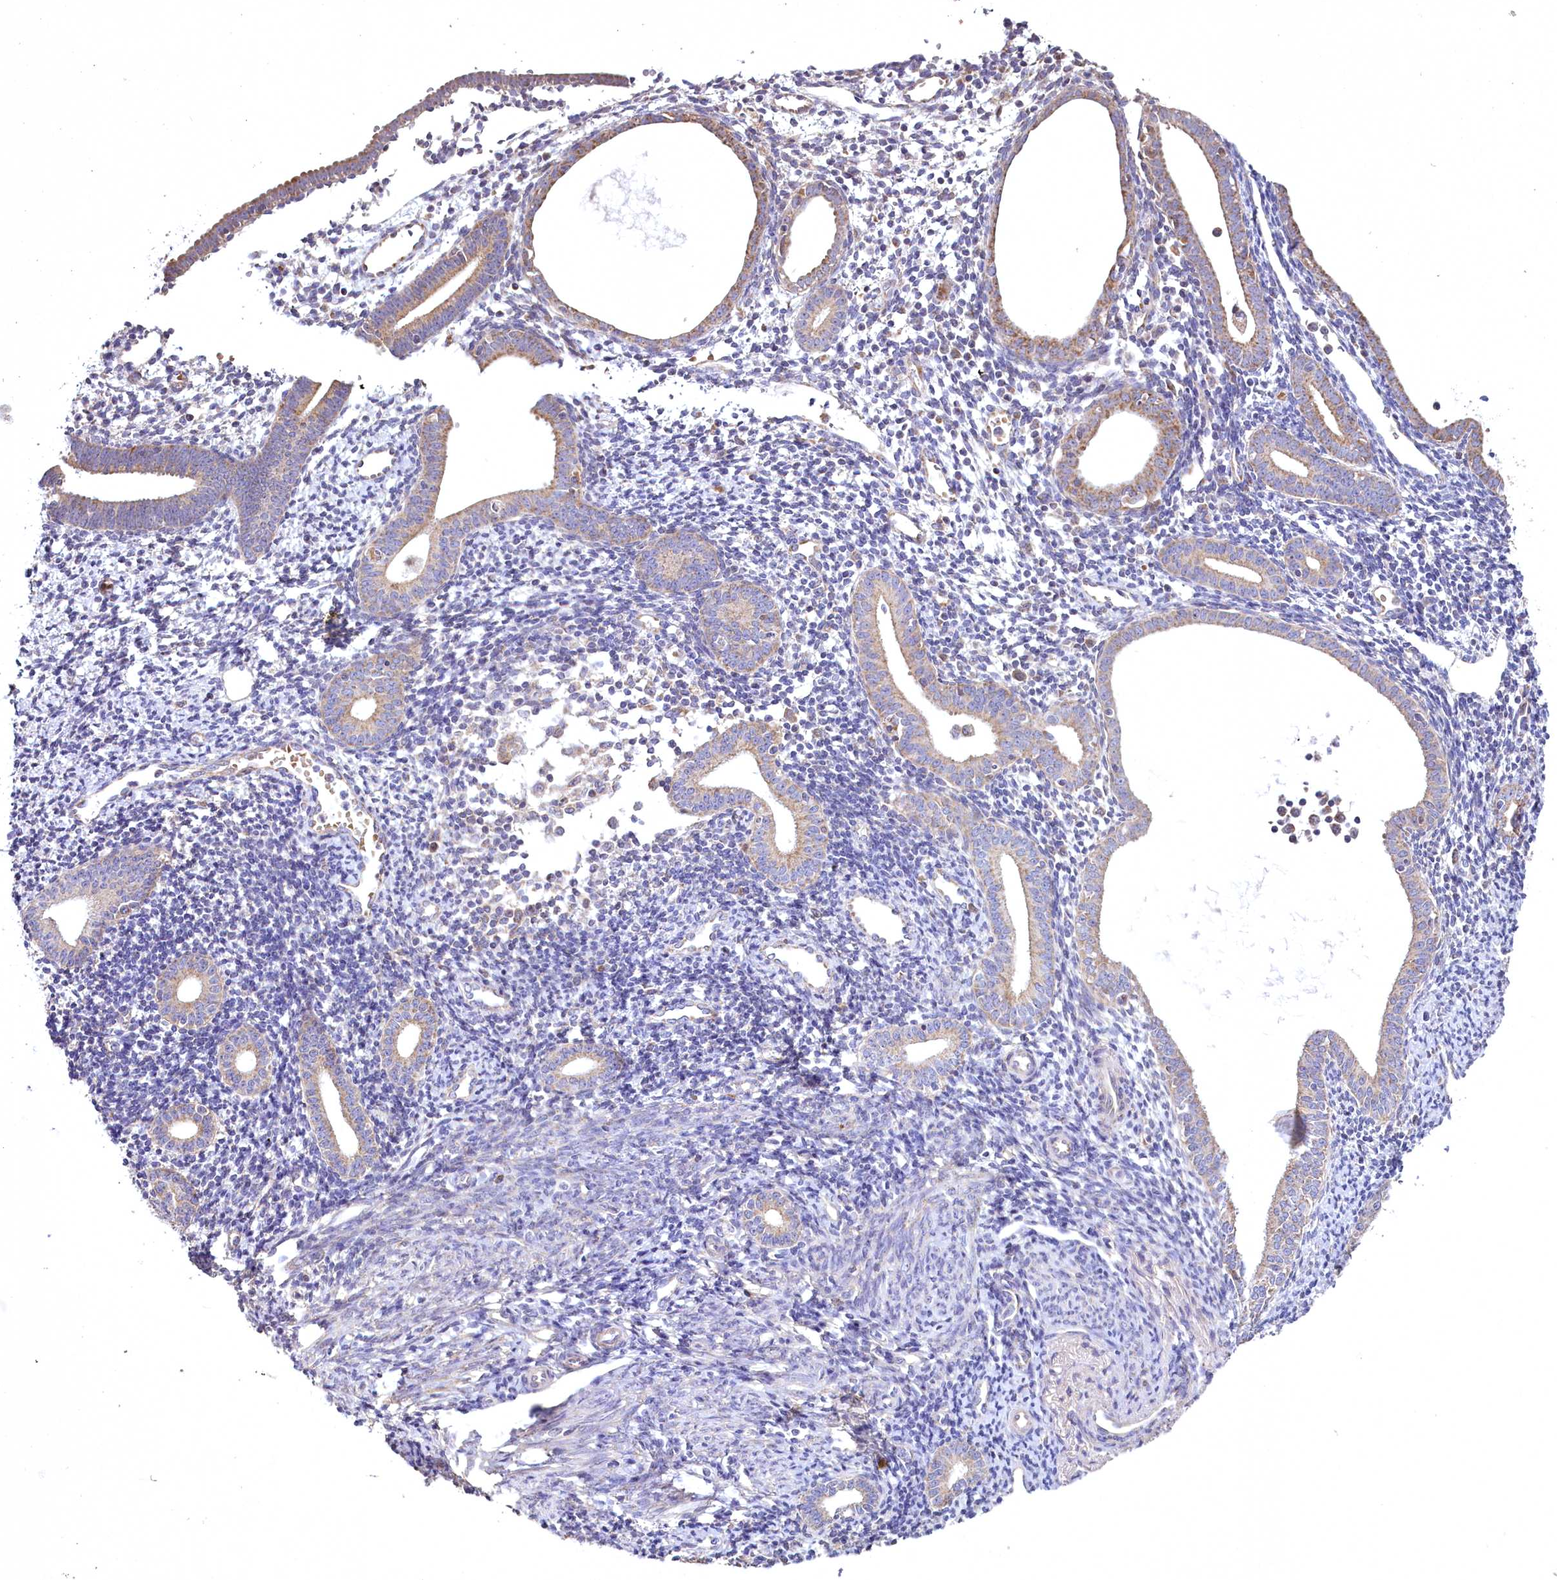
{"staining": {"intensity": "negative", "quantity": "none", "location": "none"}, "tissue": "endometrium", "cell_type": "Cells in endometrial stroma", "image_type": "normal", "snomed": [{"axis": "morphology", "description": "Normal tissue, NOS"}, {"axis": "topography", "description": "Endometrium"}], "caption": "Cells in endometrial stroma show no significant protein staining in normal endometrium. The staining is performed using DAB brown chromogen with nuclei counter-stained in using hematoxylin.", "gene": "MRPL44", "patient": {"sex": "female", "age": 56}}